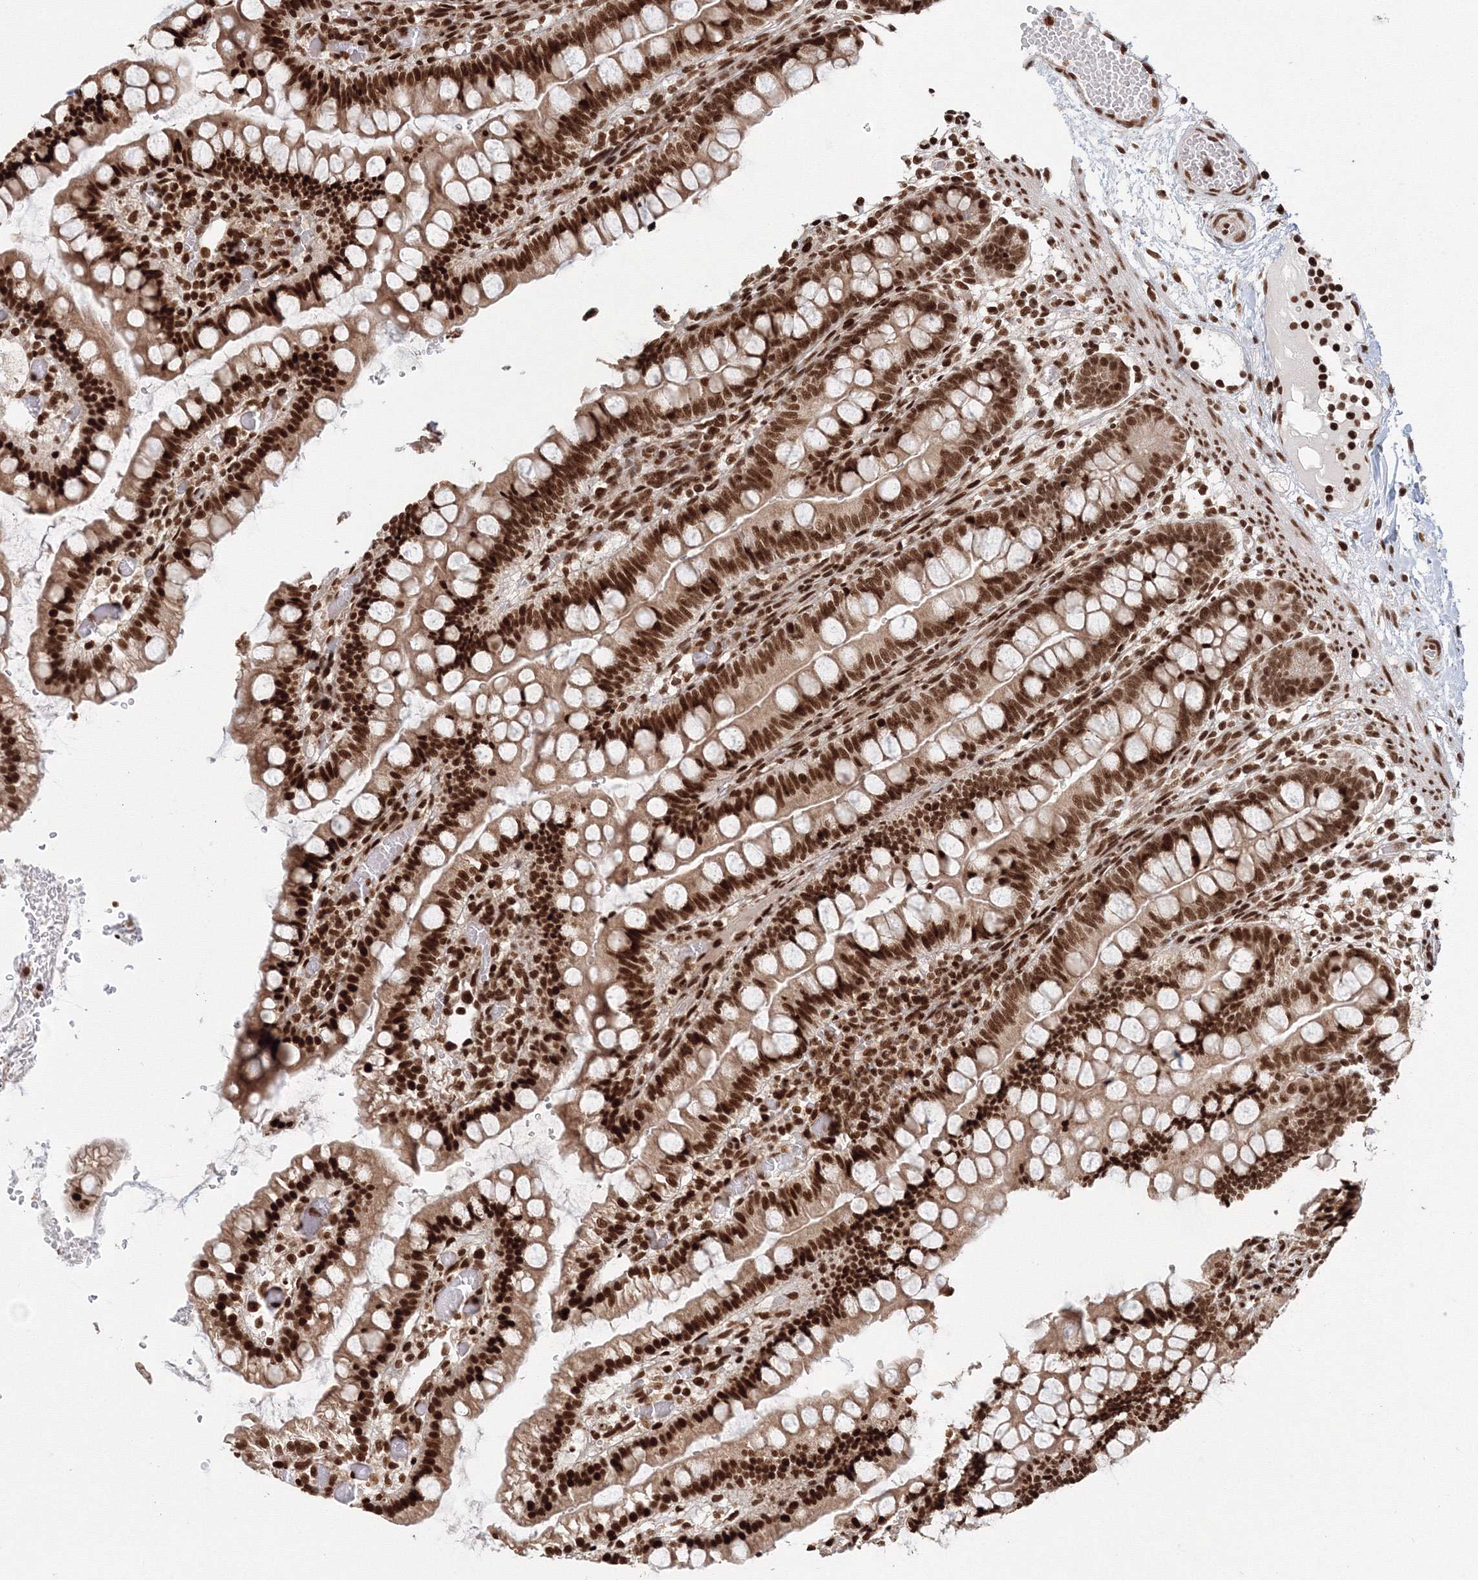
{"staining": {"intensity": "strong", "quantity": ">75%", "location": "nuclear"}, "tissue": "small intestine", "cell_type": "Glandular cells", "image_type": "normal", "snomed": [{"axis": "morphology", "description": "Normal tissue, NOS"}, {"axis": "morphology", "description": "Developmental malformation"}, {"axis": "topography", "description": "Small intestine"}], "caption": "Strong nuclear staining is present in approximately >75% of glandular cells in normal small intestine. (DAB IHC with brightfield microscopy, high magnification).", "gene": "KIF20A", "patient": {"sex": "male"}}